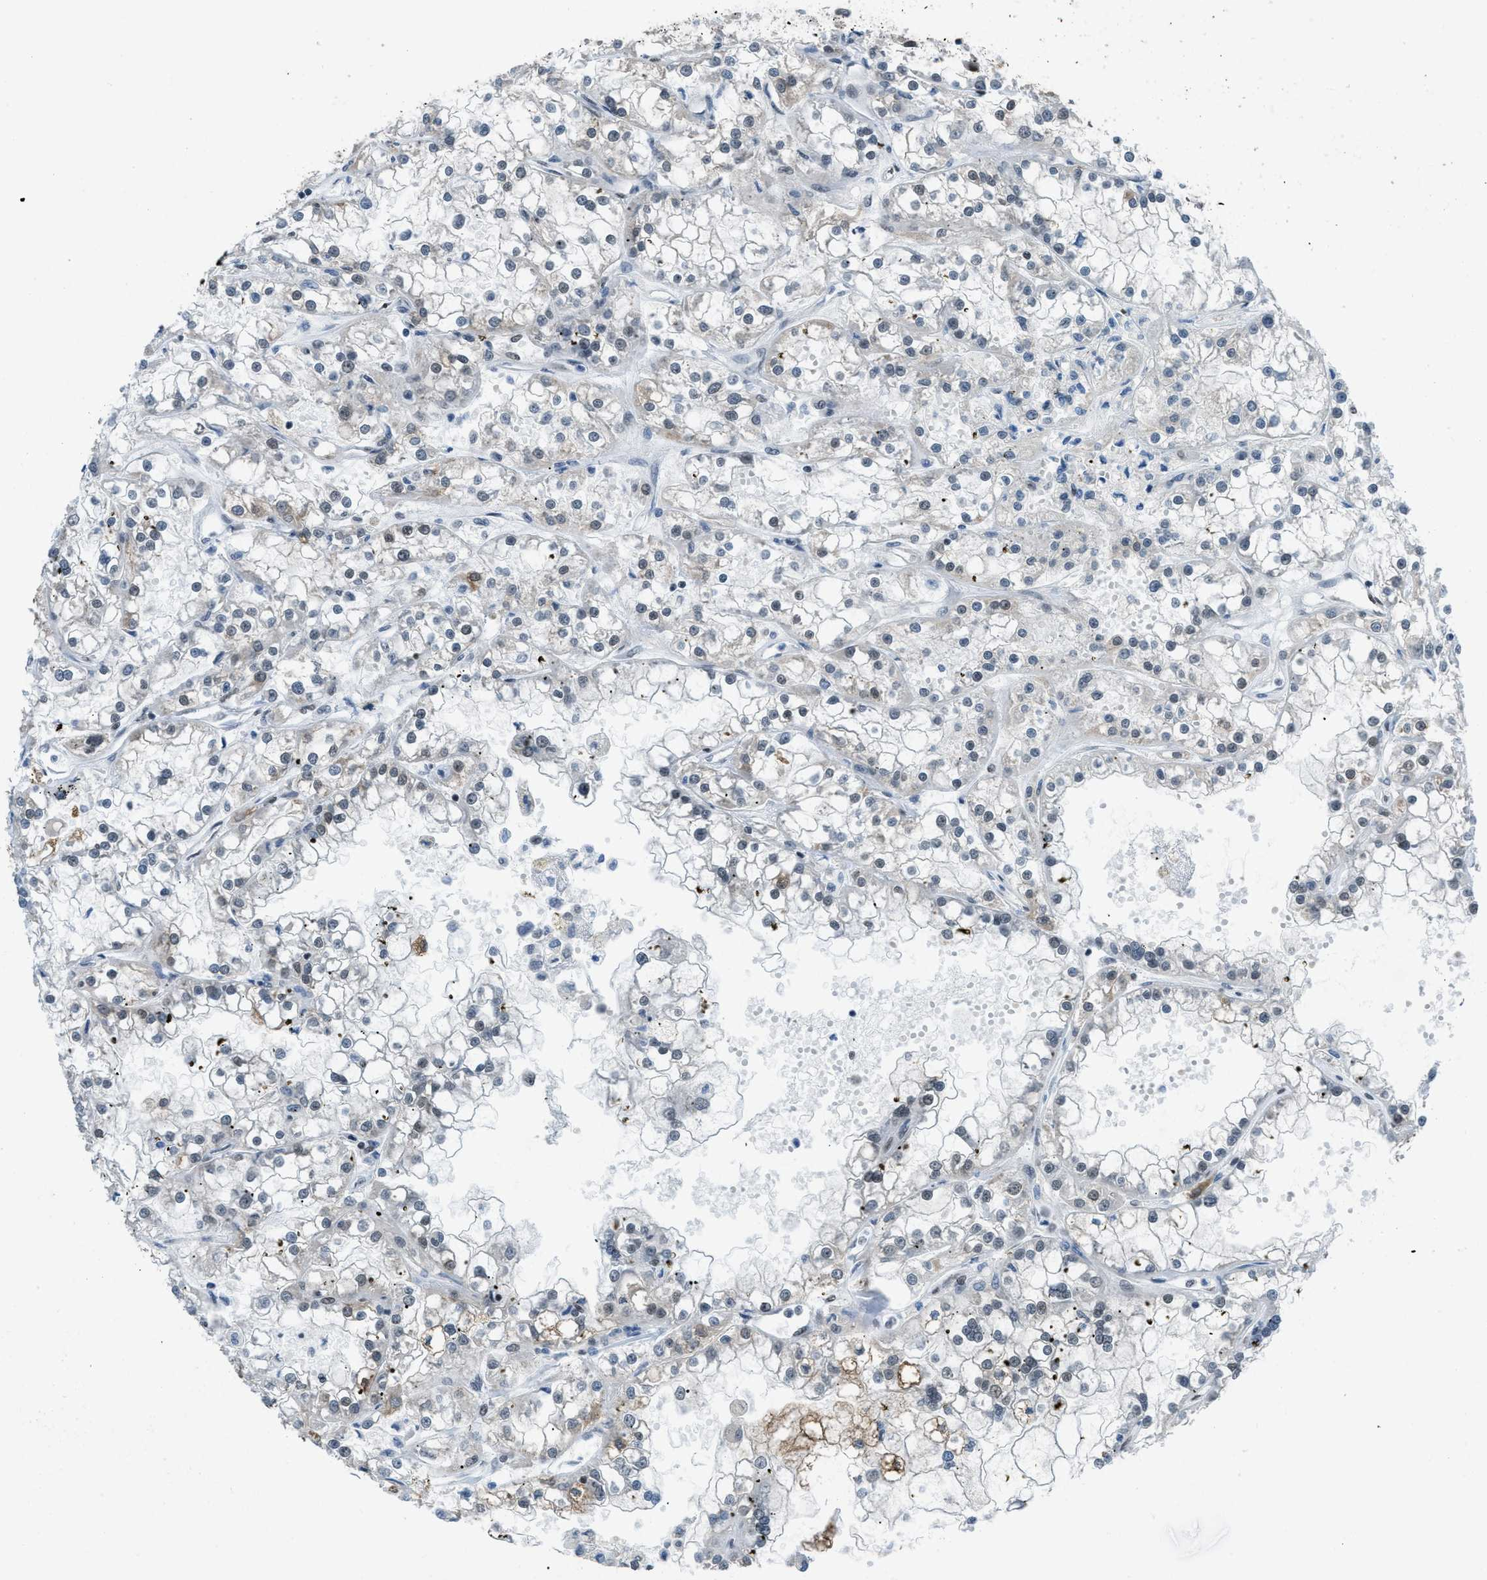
{"staining": {"intensity": "weak", "quantity": "<25%", "location": "nuclear"}, "tissue": "renal cancer", "cell_type": "Tumor cells", "image_type": "cancer", "snomed": [{"axis": "morphology", "description": "Adenocarcinoma, NOS"}, {"axis": "topography", "description": "Kidney"}], "caption": "DAB immunohistochemical staining of human renal cancer (adenocarcinoma) shows no significant positivity in tumor cells. Brightfield microscopy of immunohistochemistry stained with DAB (3,3'-diaminobenzidine) (brown) and hematoxylin (blue), captured at high magnification.", "gene": "GATAD2B", "patient": {"sex": "female", "age": 52}}